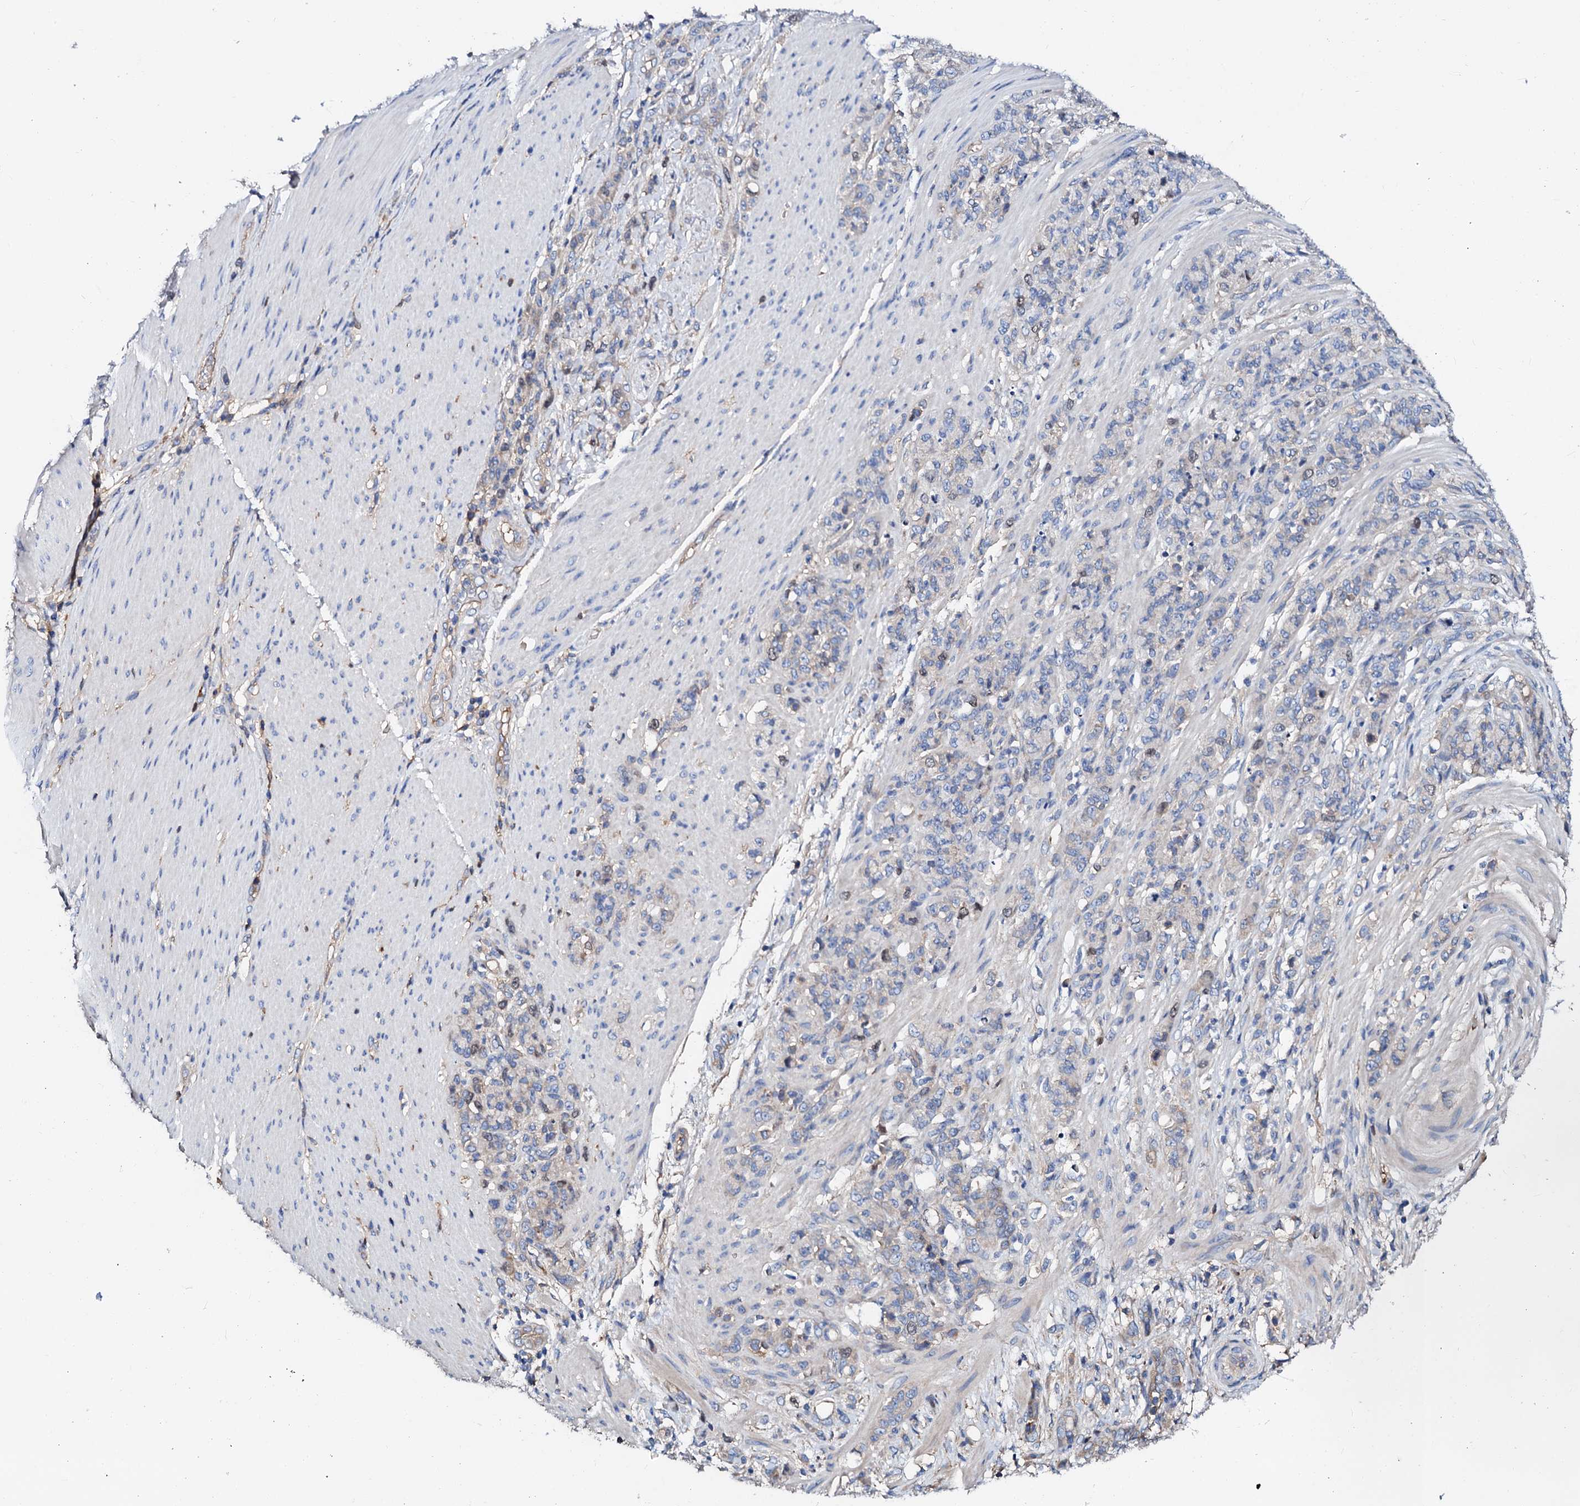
{"staining": {"intensity": "negative", "quantity": "none", "location": "none"}, "tissue": "stomach cancer", "cell_type": "Tumor cells", "image_type": "cancer", "snomed": [{"axis": "morphology", "description": "Adenocarcinoma, NOS"}, {"axis": "topography", "description": "Stomach"}], "caption": "High power microscopy image of an immunohistochemistry (IHC) image of stomach adenocarcinoma, revealing no significant expression in tumor cells. (DAB (3,3'-diaminobenzidine) immunohistochemistry (IHC) visualized using brightfield microscopy, high magnification).", "gene": "CSKMT", "patient": {"sex": "female", "age": 79}}